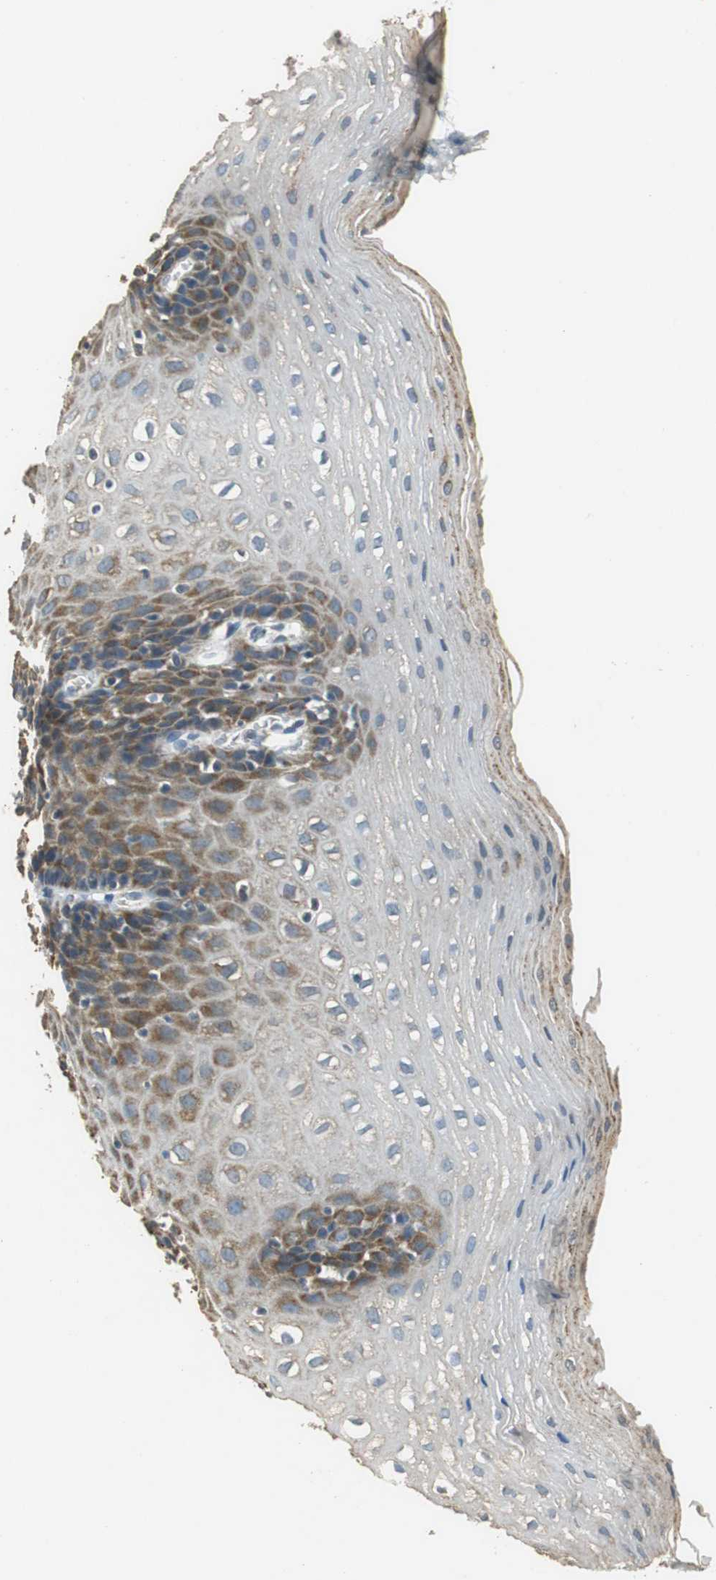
{"staining": {"intensity": "strong", "quantity": "<25%", "location": "cytoplasmic/membranous"}, "tissue": "esophagus", "cell_type": "Squamous epithelial cells", "image_type": "normal", "snomed": [{"axis": "morphology", "description": "Normal tissue, NOS"}, {"axis": "topography", "description": "Esophagus"}], "caption": "This histopathology image shows immunohistochemistry (IHC) staining of benign human esophagus, with medium strong cytoplasmic/membranous staining in about <25% of squamous epithelial cells.", "gene": "ALDH4A1", "patient": {"sex": "male", "age": 48}}